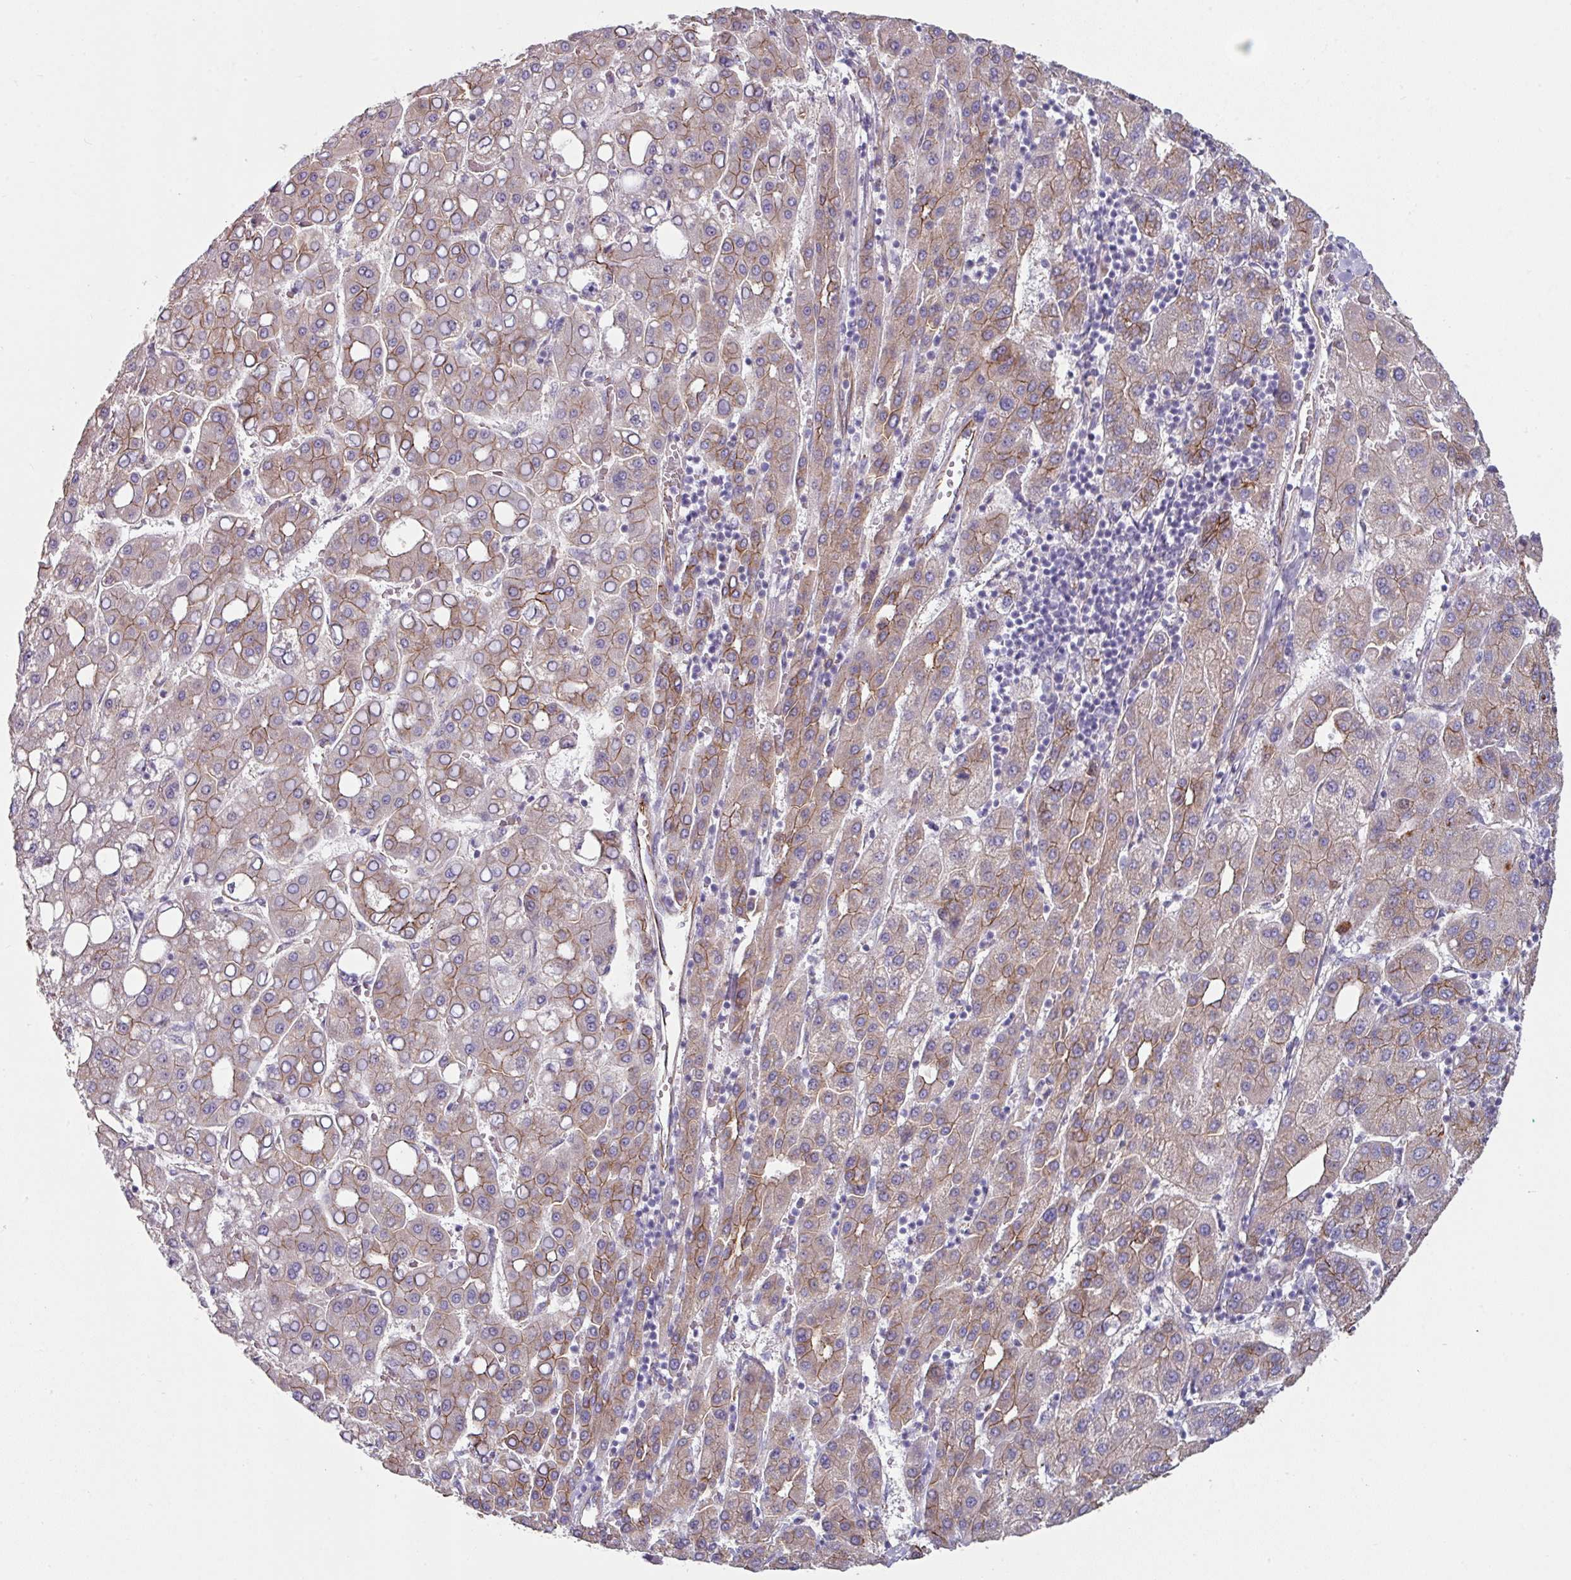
{"staining": {"intensity": "moderate", "quantity": "25%-75%", "location": "cytoplasmic/membranous"}, "tissue": "liver cancer", "cell_type": "Tumor cells", "image_type": "cancer", "snomed": [{"axis": "morphology", "description": "Carcinoma, Hepatocellular, NOS"}, {"axis": "topography", "description": "Liver"}], "caption": "This photomicrograph reveals liver hepatocellular carcinoma stained with immunohistochemistry (IHC) to label a protein in brown. The cytoplasmic/membranous of tumor cells show moderate positivity for the protein. Nuclei are counter-stained blue.", "gene": "JUP", "patient": {"sex": "male", "age": 65}}